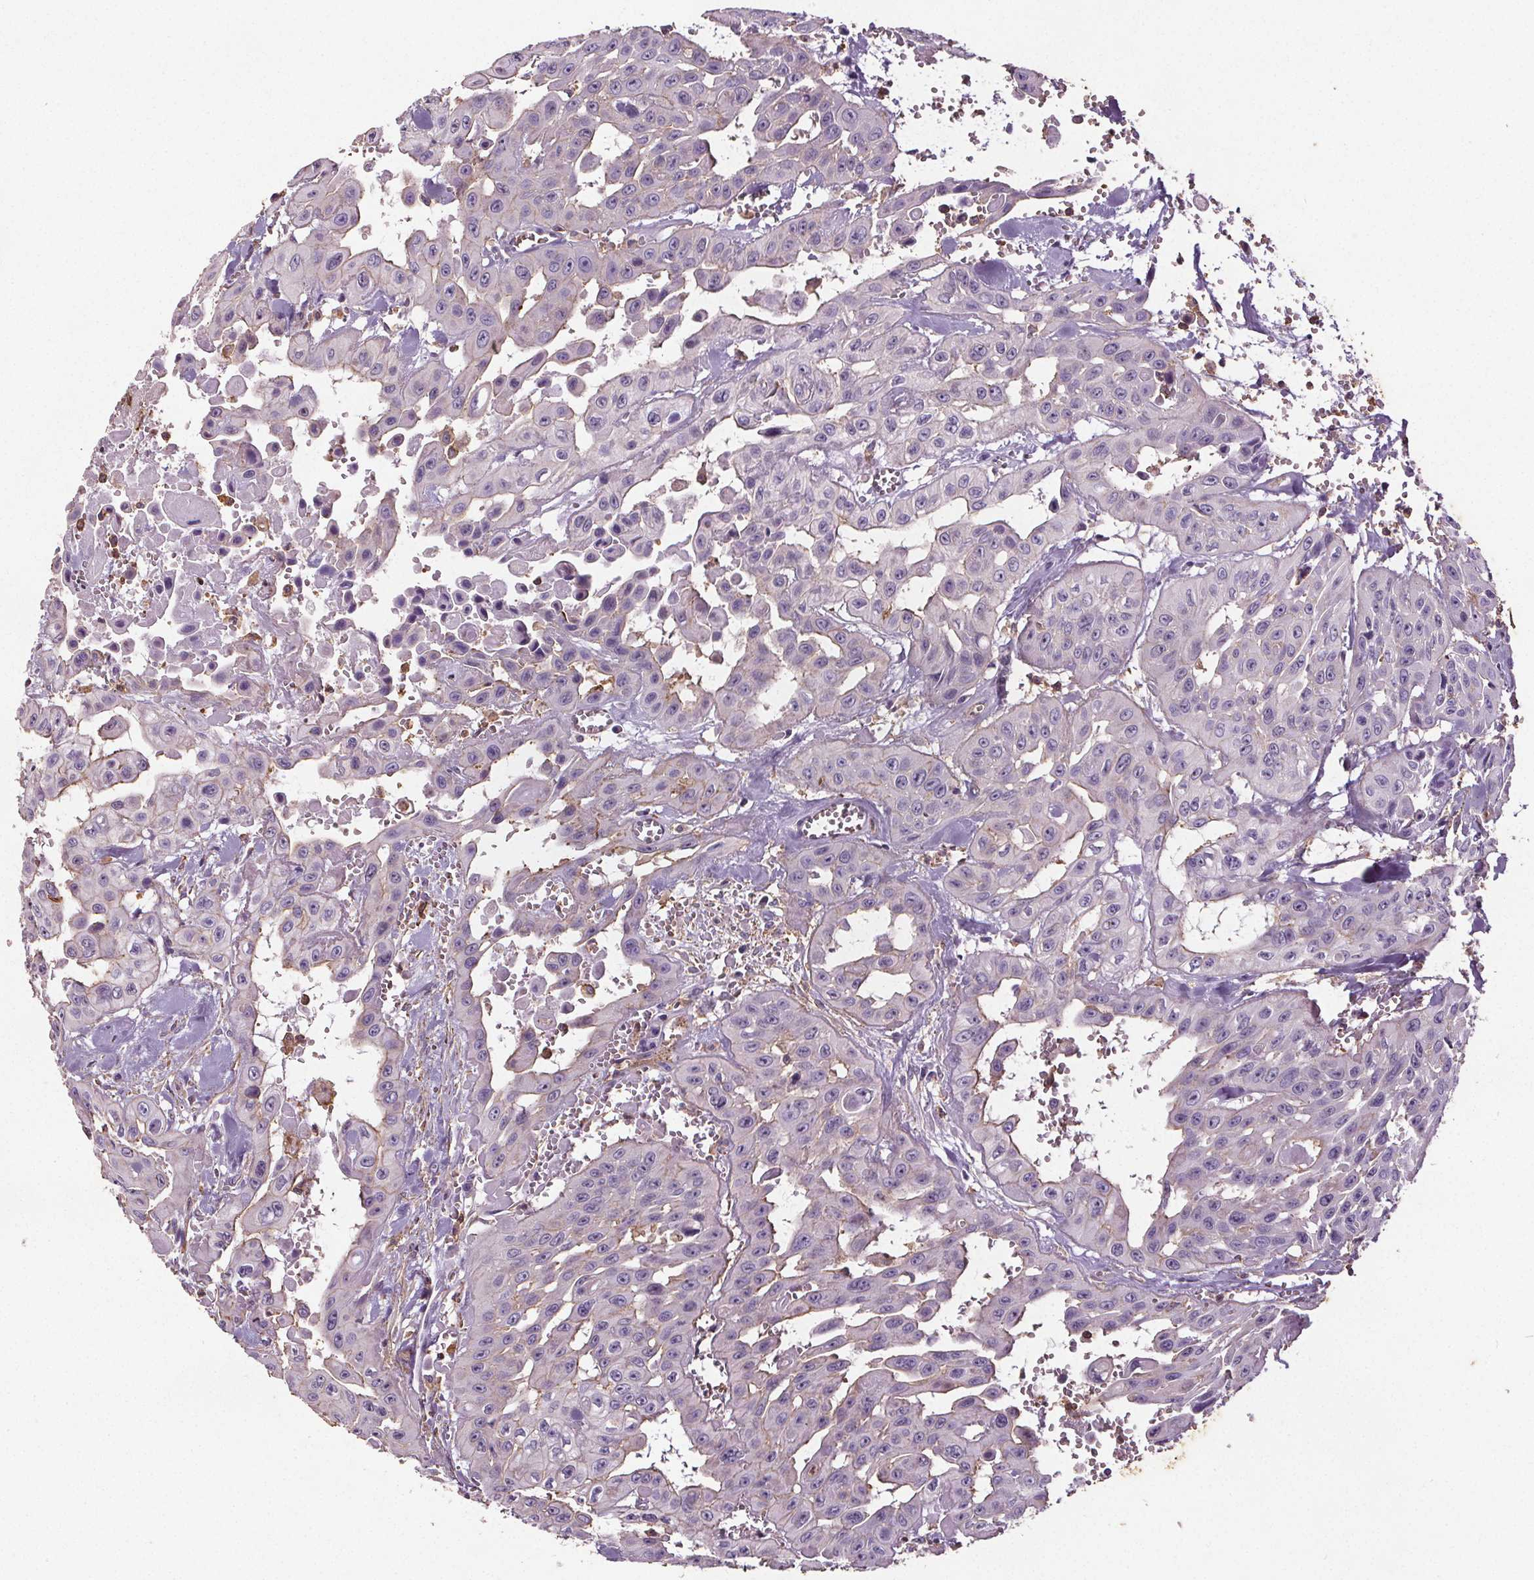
{"staining": {"intensity": "negative", "quantity": "none", "location": "none"}, "tissue": "head and neck cancer", "cell_type": "Tumor cells", "image_type": "cancer", "snomed": [{"axis": "morphology", "description": "Adenocarcinoma, NOS"}, {"axis": "topography", "description": "Head-Neck"}], "caption": "Immunohistochemistry micrograph of neoplastic tissue: adenocarcinoma (head and neck) stained with DAB exhibits no significant protein expression in tumor cells.", "gene": "C19orf84", "patient": {"sex": "male", "age": 73}}